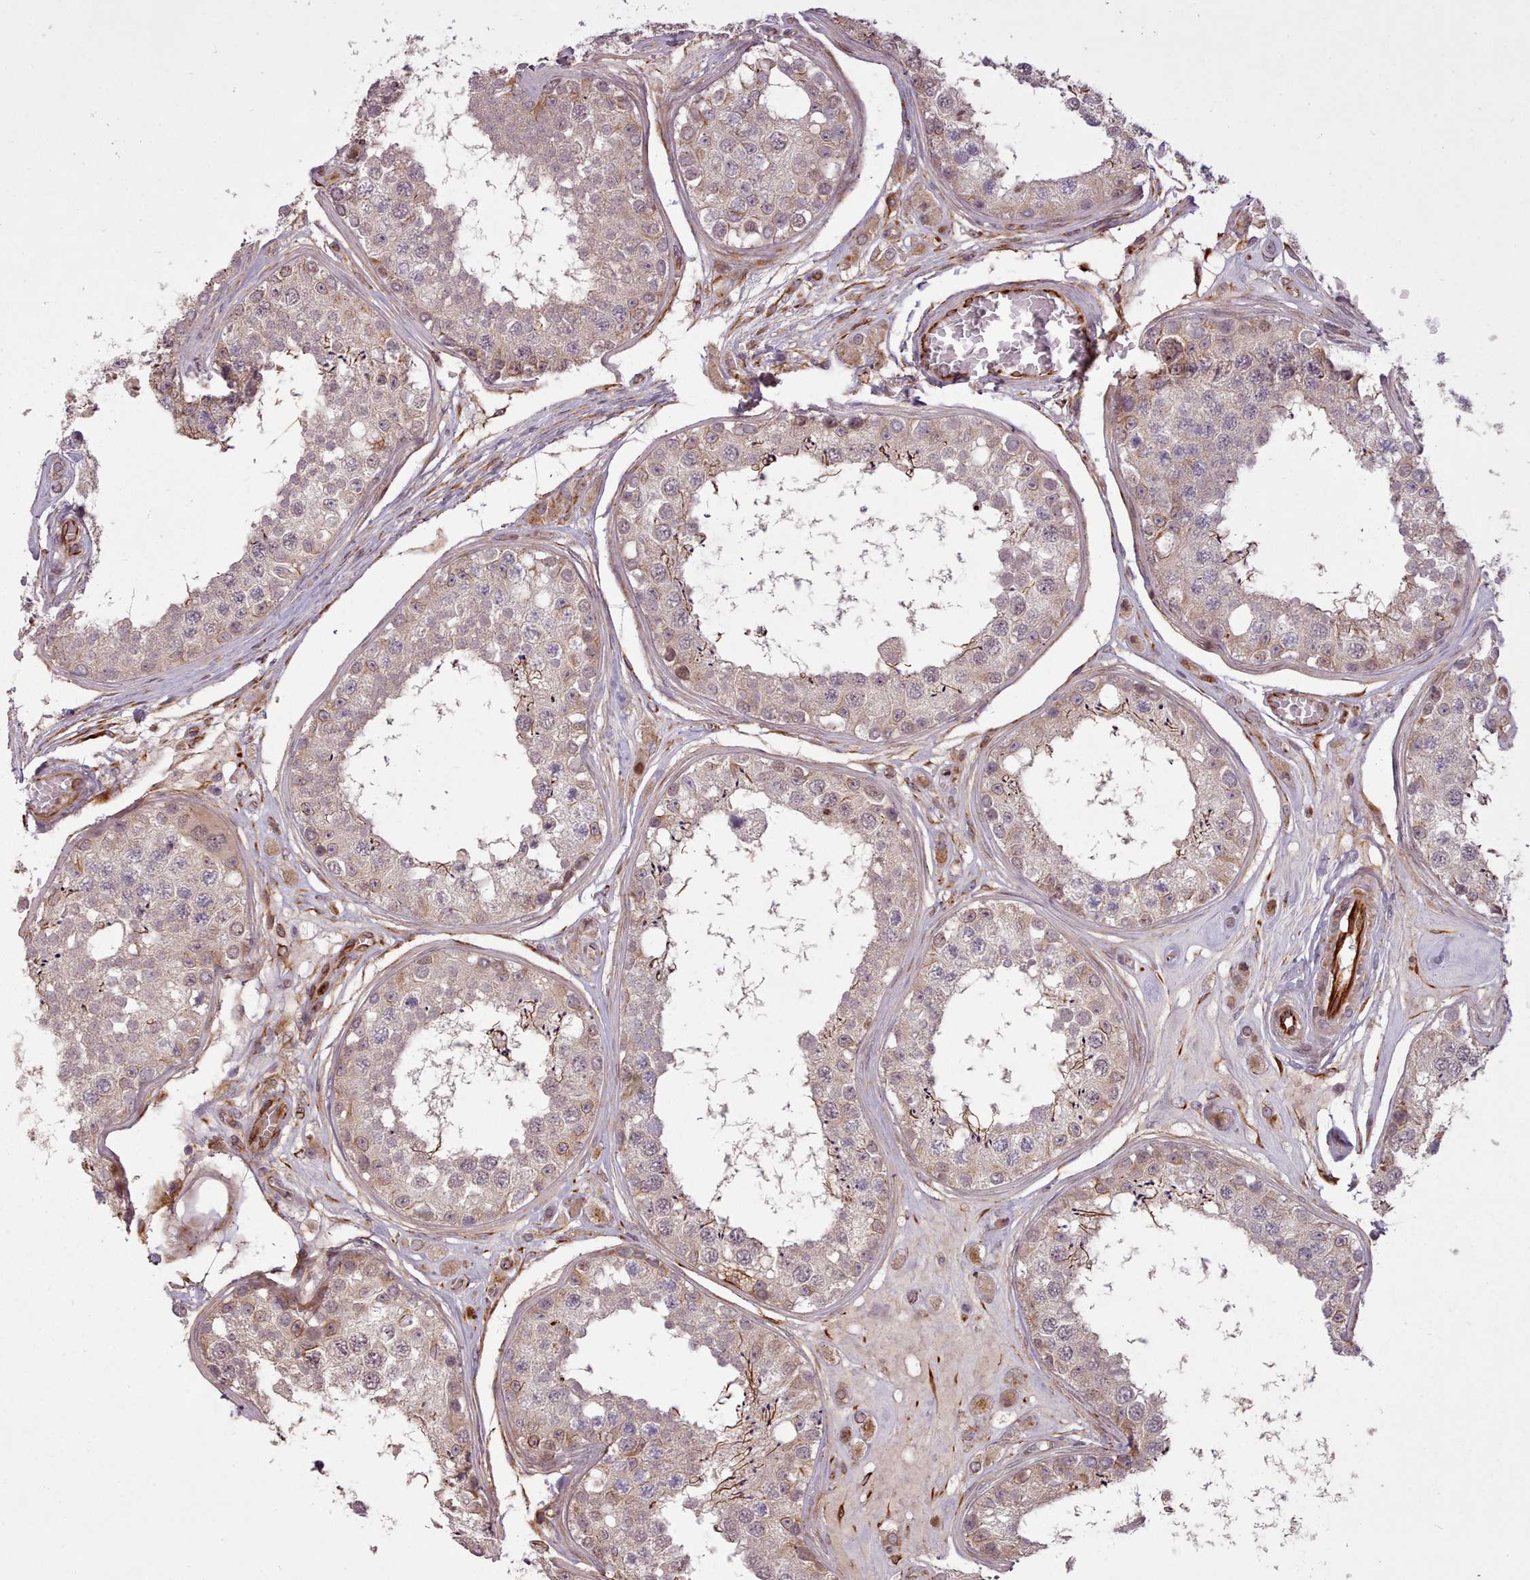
{"staining": {"intensity": "weak", "quantity": "25%-75%", "location": "cytoplasmic/membranous"}, "tissue": "testis", "cell_type": "Cells in seminiferous ducts", "image_type": "normal", "snomed": [{"axis": "morphology", "description": "Normal tissue, NOS"}, {"axis": "topography", "description": "Testis"}], "caption": "Testis stained with DAB (3,3'-diaminobenzidine) IHC shows low levels of weak cytoplasmic/membranous positivity in about 25%-75% of cells in seminiferous ducts. The staining was performed using DAB (3,3'-diaminobenzidine) to visualize the protein expression in brown, while the nuclei were stained in blue with hematoxylin (Magnification: 20x).", "gene": "GBGT1", "patient": {"sex": "male", "age": 25}}